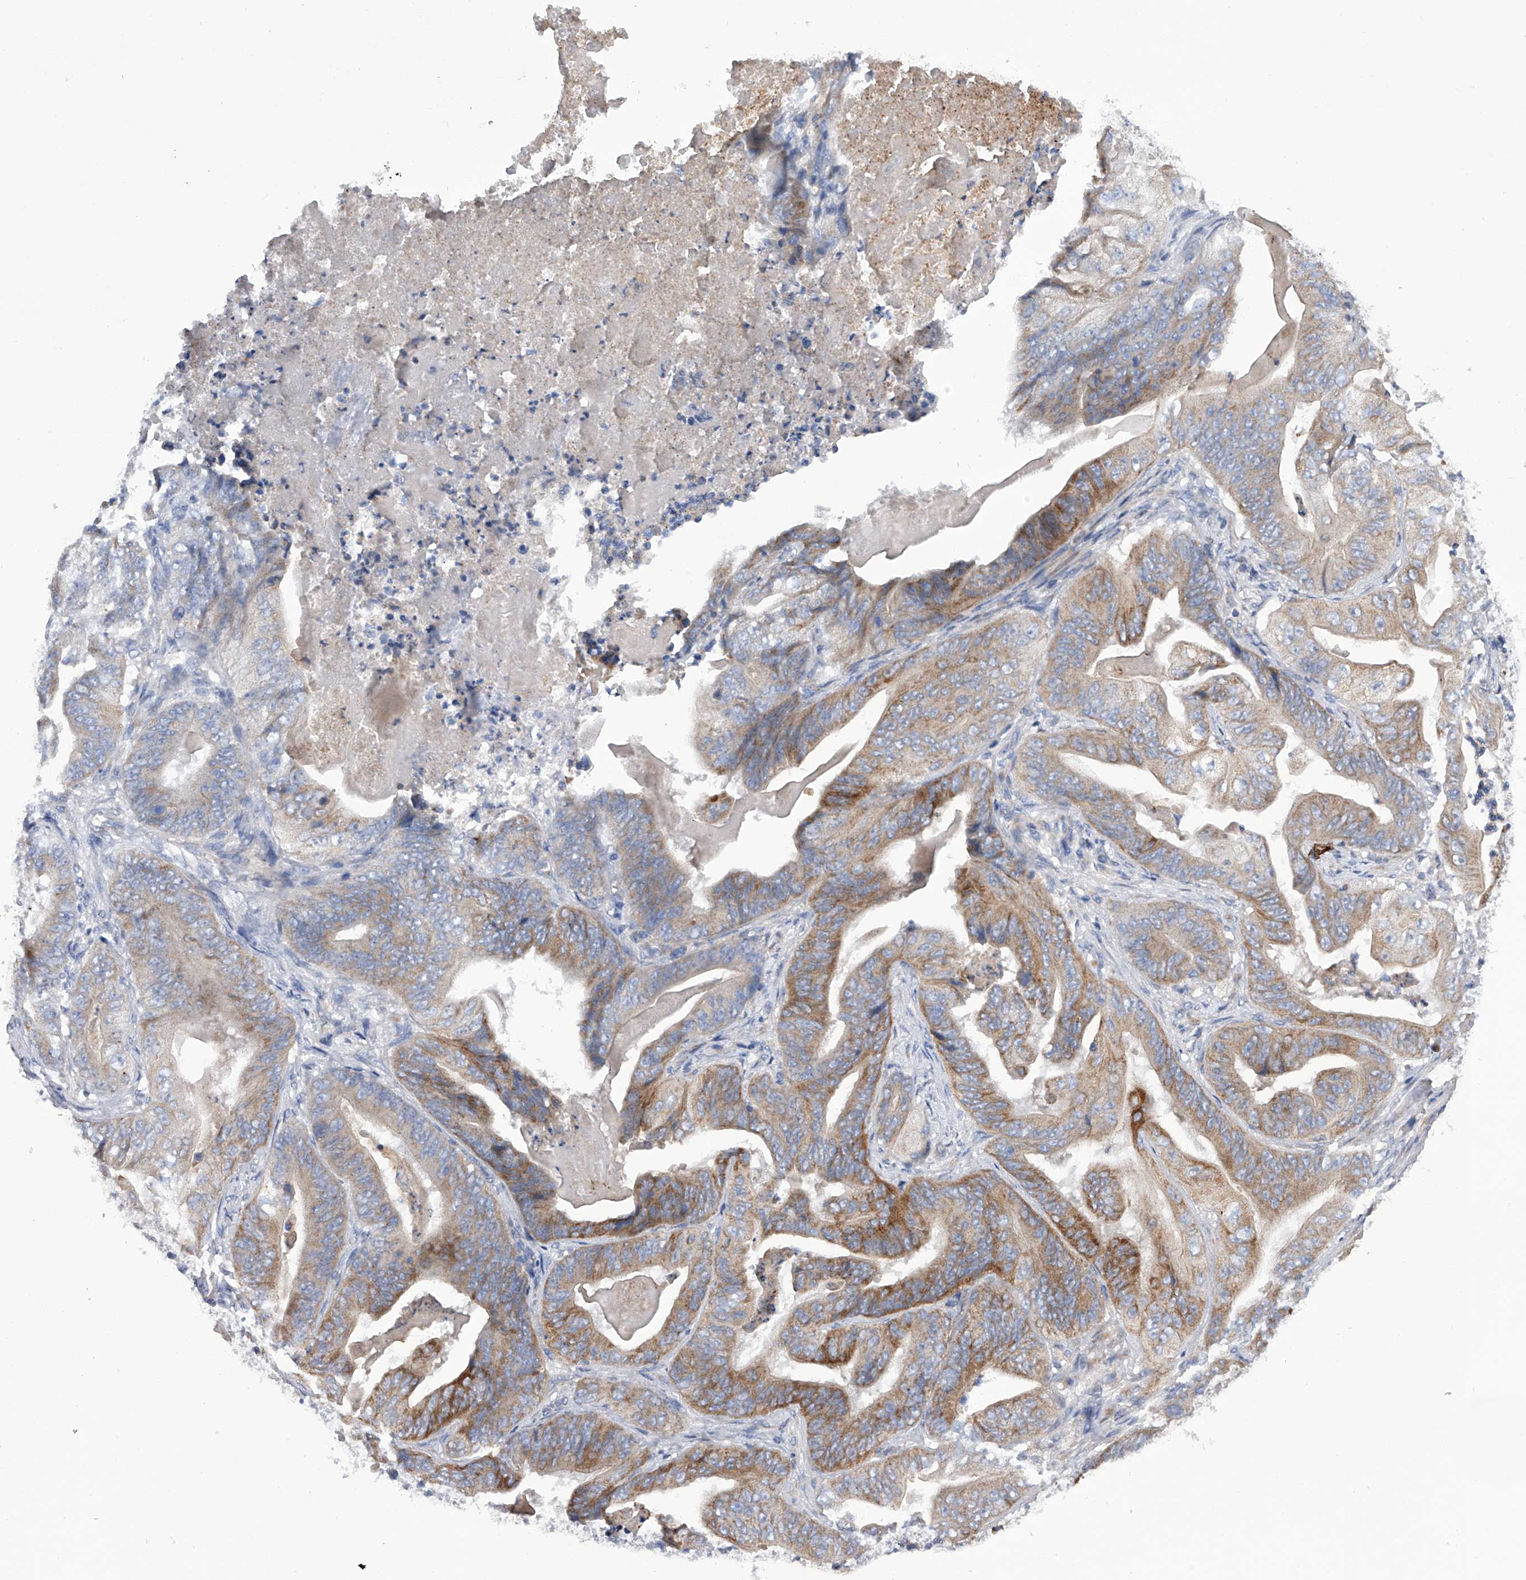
{"staining": {"intensity": "moderate", "quantity": ">75%", "location": "cytoplasmic/membranous"}, "tissue": "stomach cancer", "cell_type": "Tumor cells", "image_type": "cancer", "snomed": [{"axis": "morphology", "description": "Adenocarcinoma, NOS"}, {"axis": "topography", "description": "Stomach"}], "caption": "A medium amount of moderate cytoplasmic/membranous expression is appreciated in approximately >75% of tumor cells in stomach cancer tissue. The staining was performed using DAB to visualize the protein expression in brown, while the nuclei were stained in blue with hematoxylin (Magnification: 20x).", "gene": "MLYCD", "patient": {"sex": "female", "age": 73}}